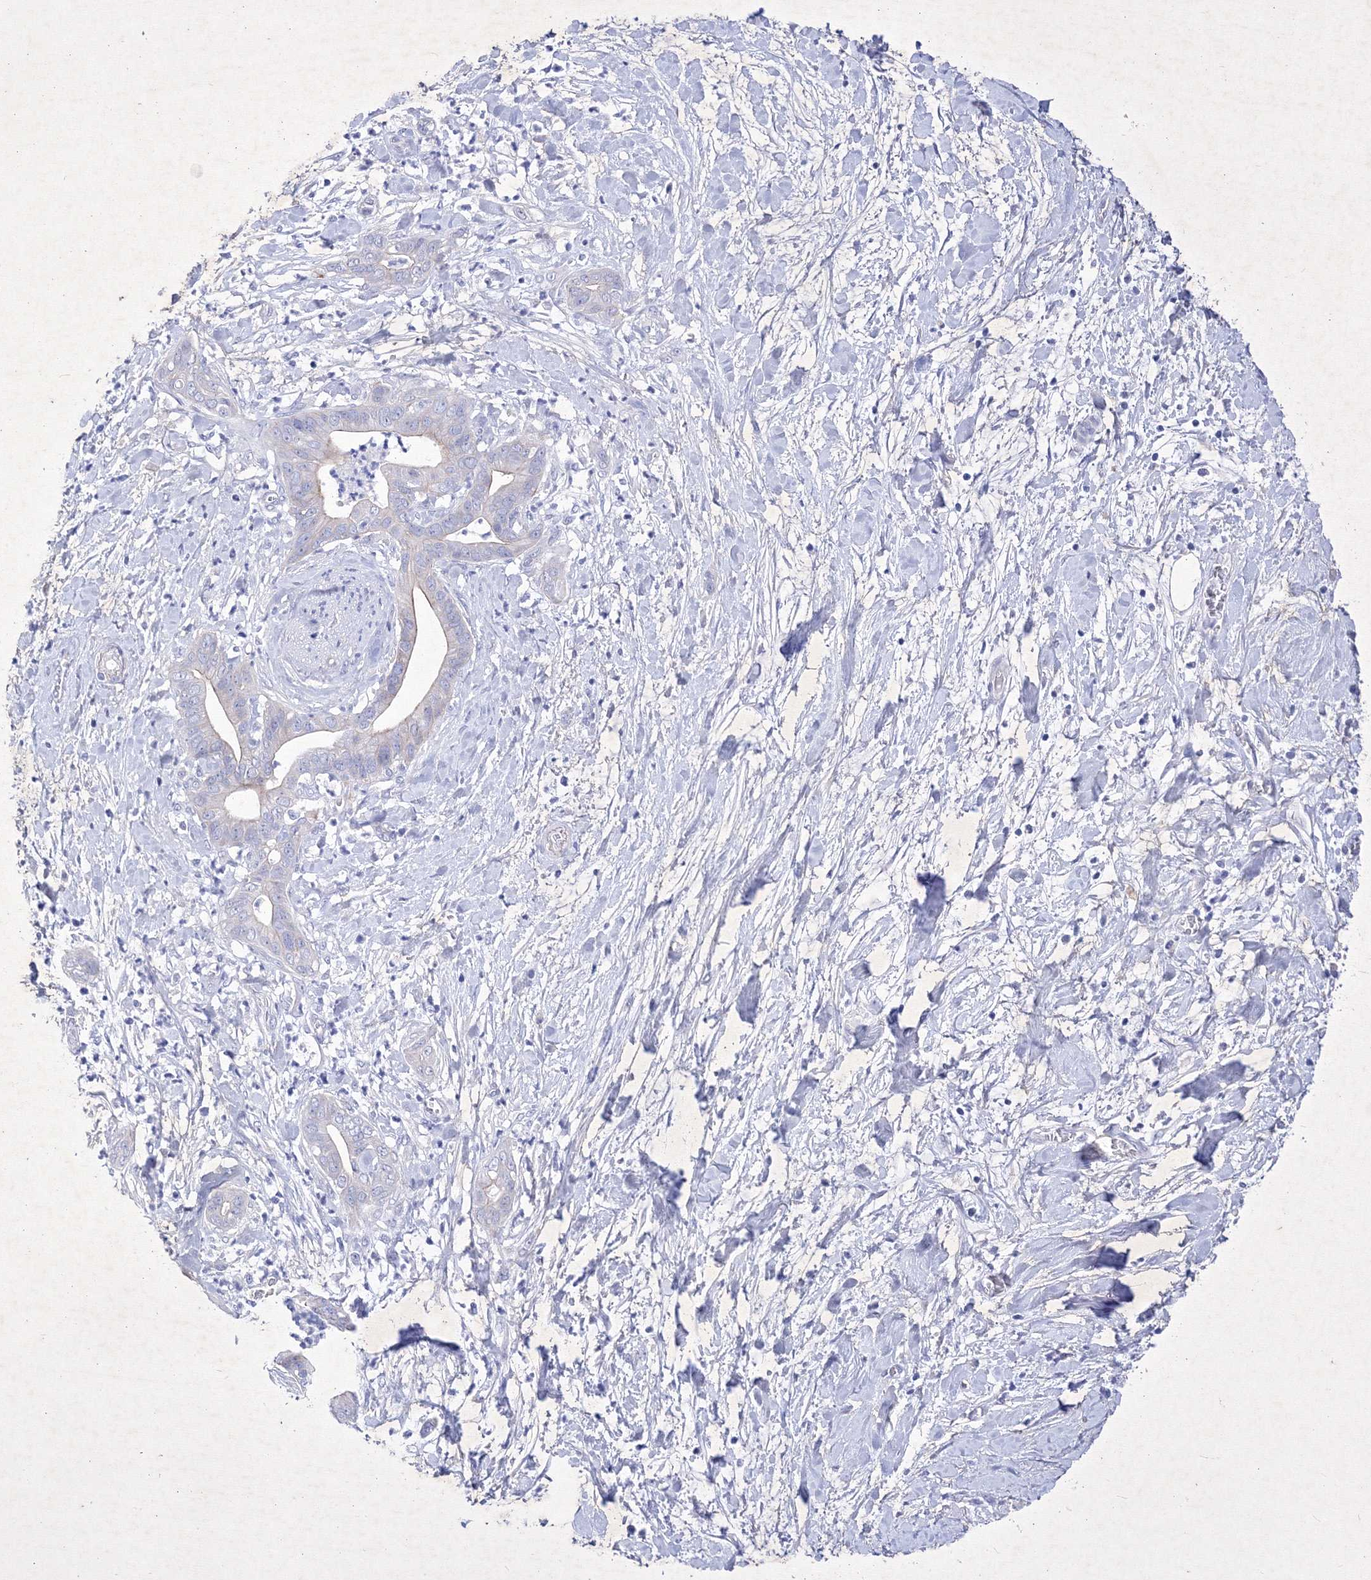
{"staining": {"intensity": "negative", "quantity": "none", "location": "none"}, "tissue": "pancreatic cancer", "cell_type": "Tumor cells", "image_type": "cancer", "snomed": [{"axis": "morphology", "description": "Adenocarcinoma, NOS"}, {"axis": "topography", "description": "Pancreas"}], "caption": "IHC histopathology image of pancreatic adenocarcinoma stained for a protein (brown), which reveals no staining in tumor cells.", "gene": "GPN1", "patient": {"sex": "female", "age": 78}}